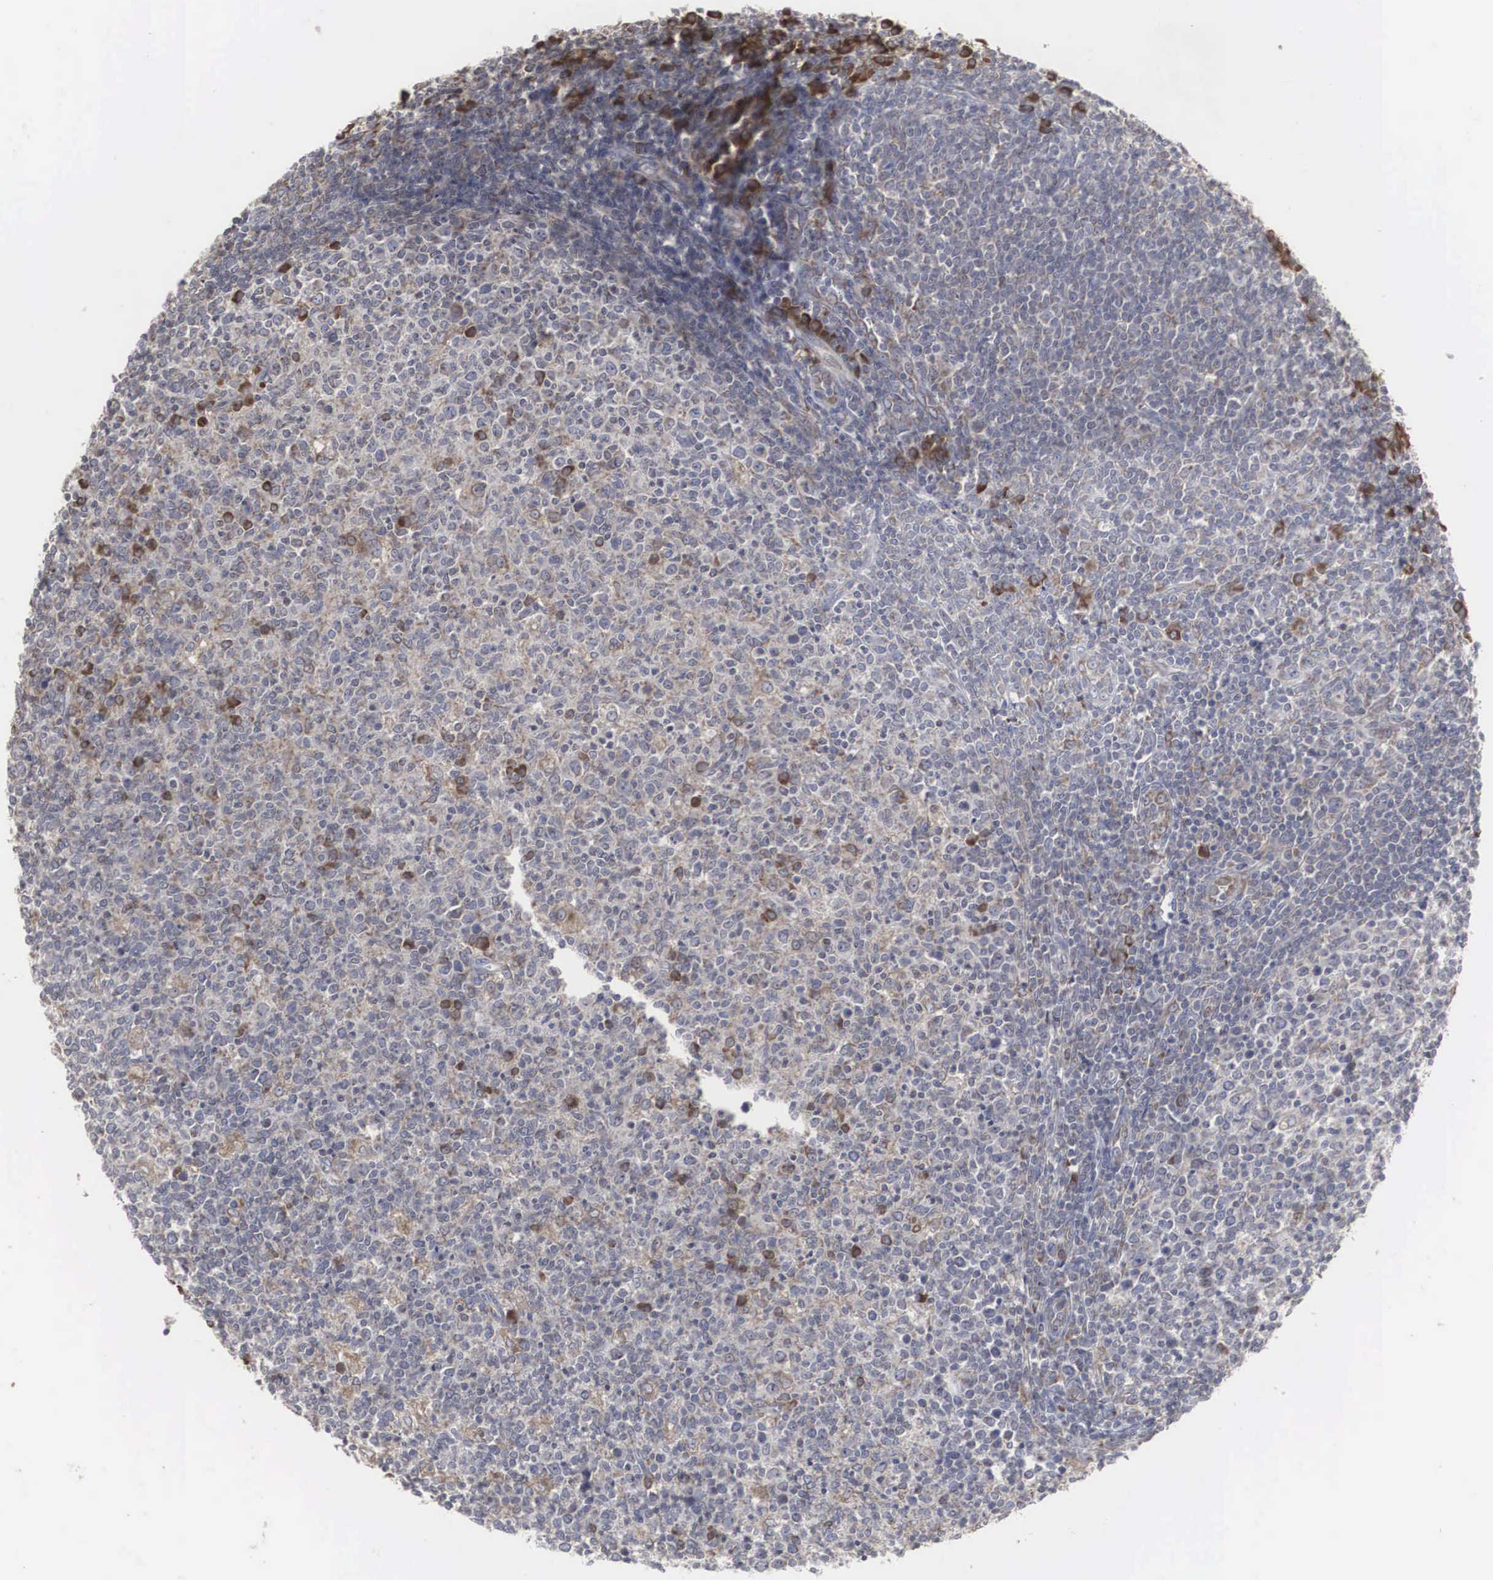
{"staining": {"intensity": "moderate", "quantity": "25%-75%", "location": "cytoplasmic/membranous"}, "tissue": "tonsil", "cell_type": "Germinal center cells", "image_type": "normal", "snomed": [{"axis": "morphology", "description": "Normal tissue, NOS"}, {"axis": "topography", "description": "Tonsil"}], "caption": "This photomicrograph demonstrates normal tonsil stained with immunohistochemistry to label a protein in brown. The cytoplasmic/membranous of germinal center cells show moderate positivity for the protein. Nuclei are counter-stained blue.", "gene": "CTAGE15", "patient": {"sex": "male", "age": 6}}